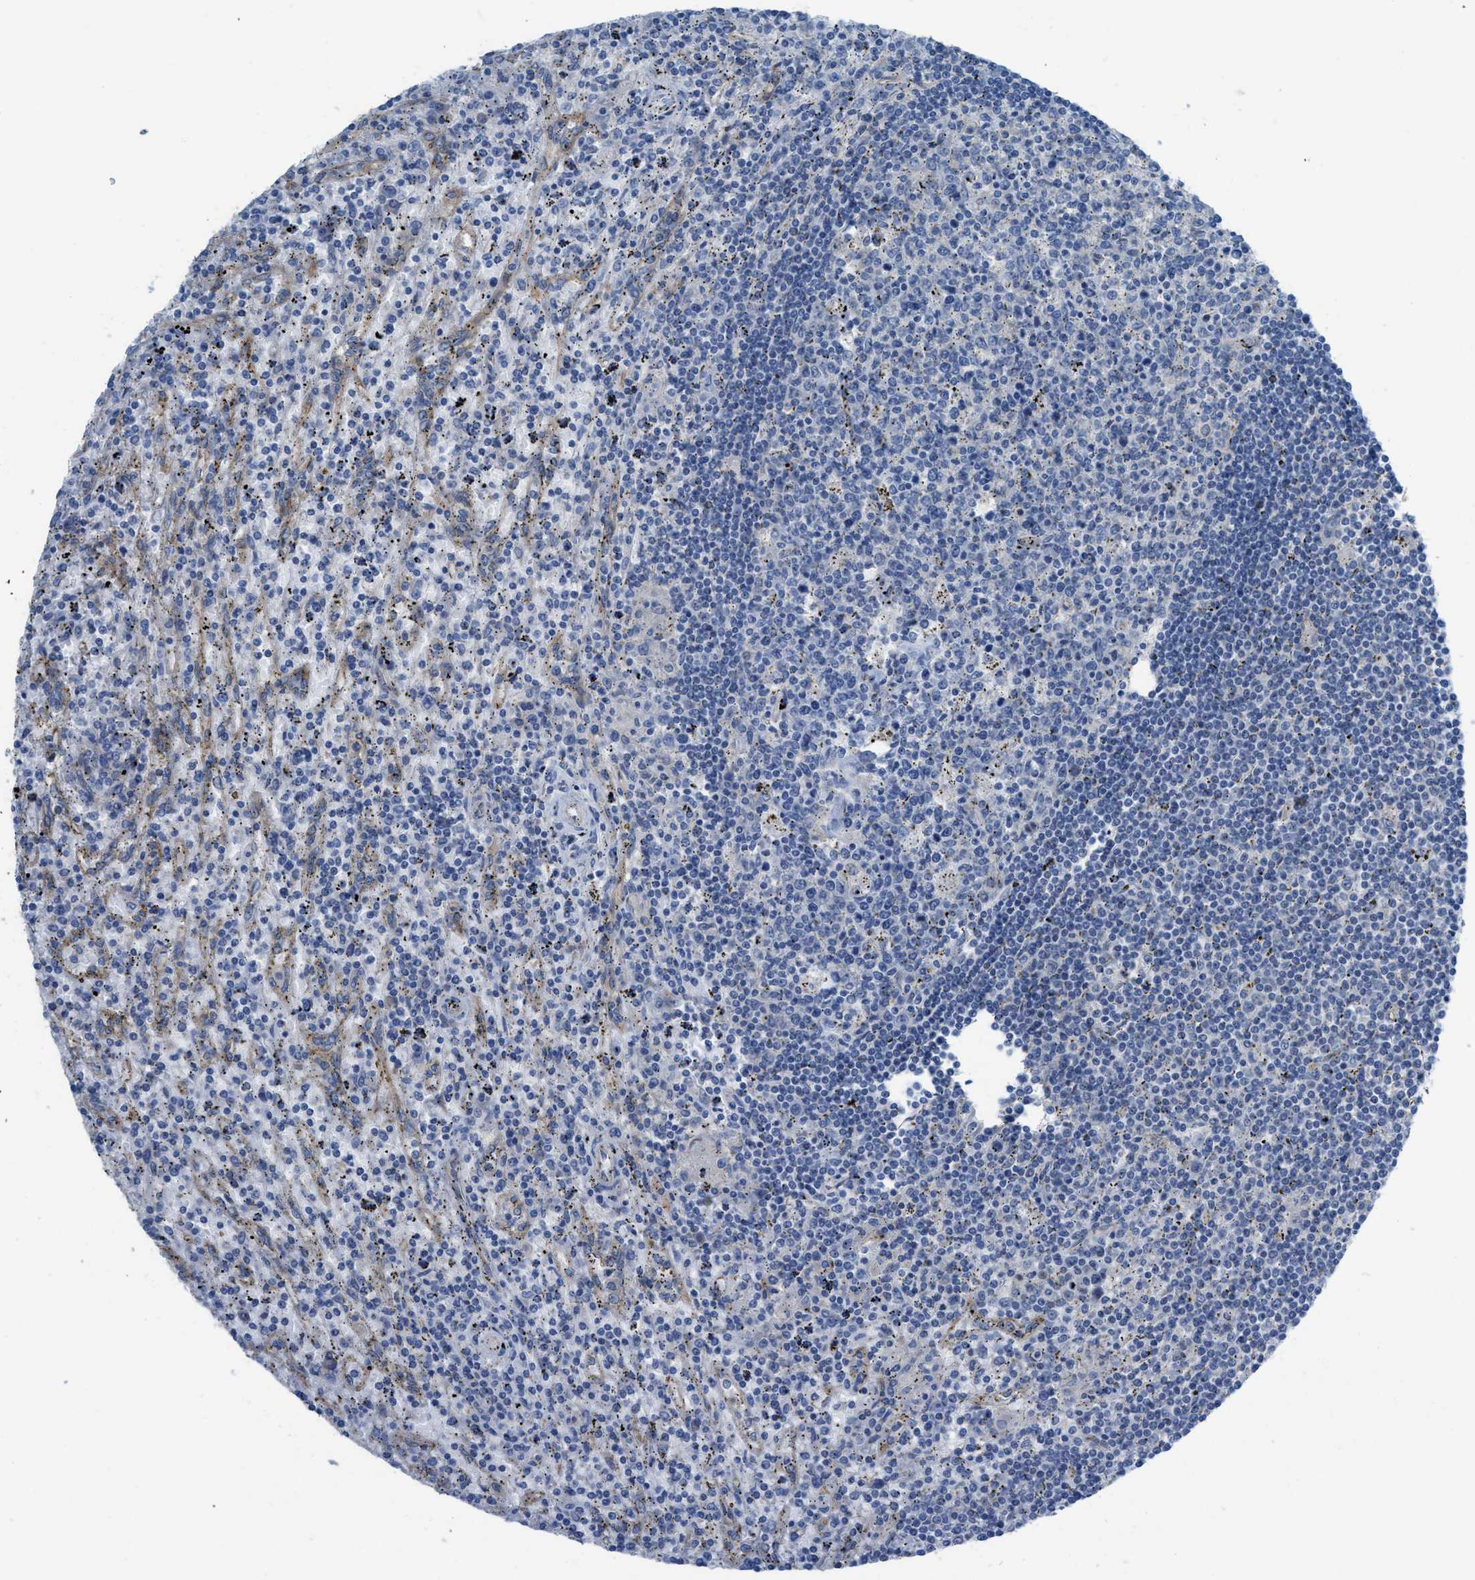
{"staining": {"intensity": "negative", "quantity": "none", "location": "none"}, "tissue": "lymphoma", "cell_type": "Tumor cells", "image_type": "cancer", "snomed": [{"axis": "morphology", "description": "Malignant lymphoma, non-Hodgkin's type, Low grade"}, {"axis": "topography", "description": "Spleen"}], "caption": "Malignant lymphoma, non-Hodgkin's type (low-grade) was stained to show a protein in brown. There is no significant expression in tumor cells.", "gene": "EGFR", "patient": {"sex": "male", "age": 76}}